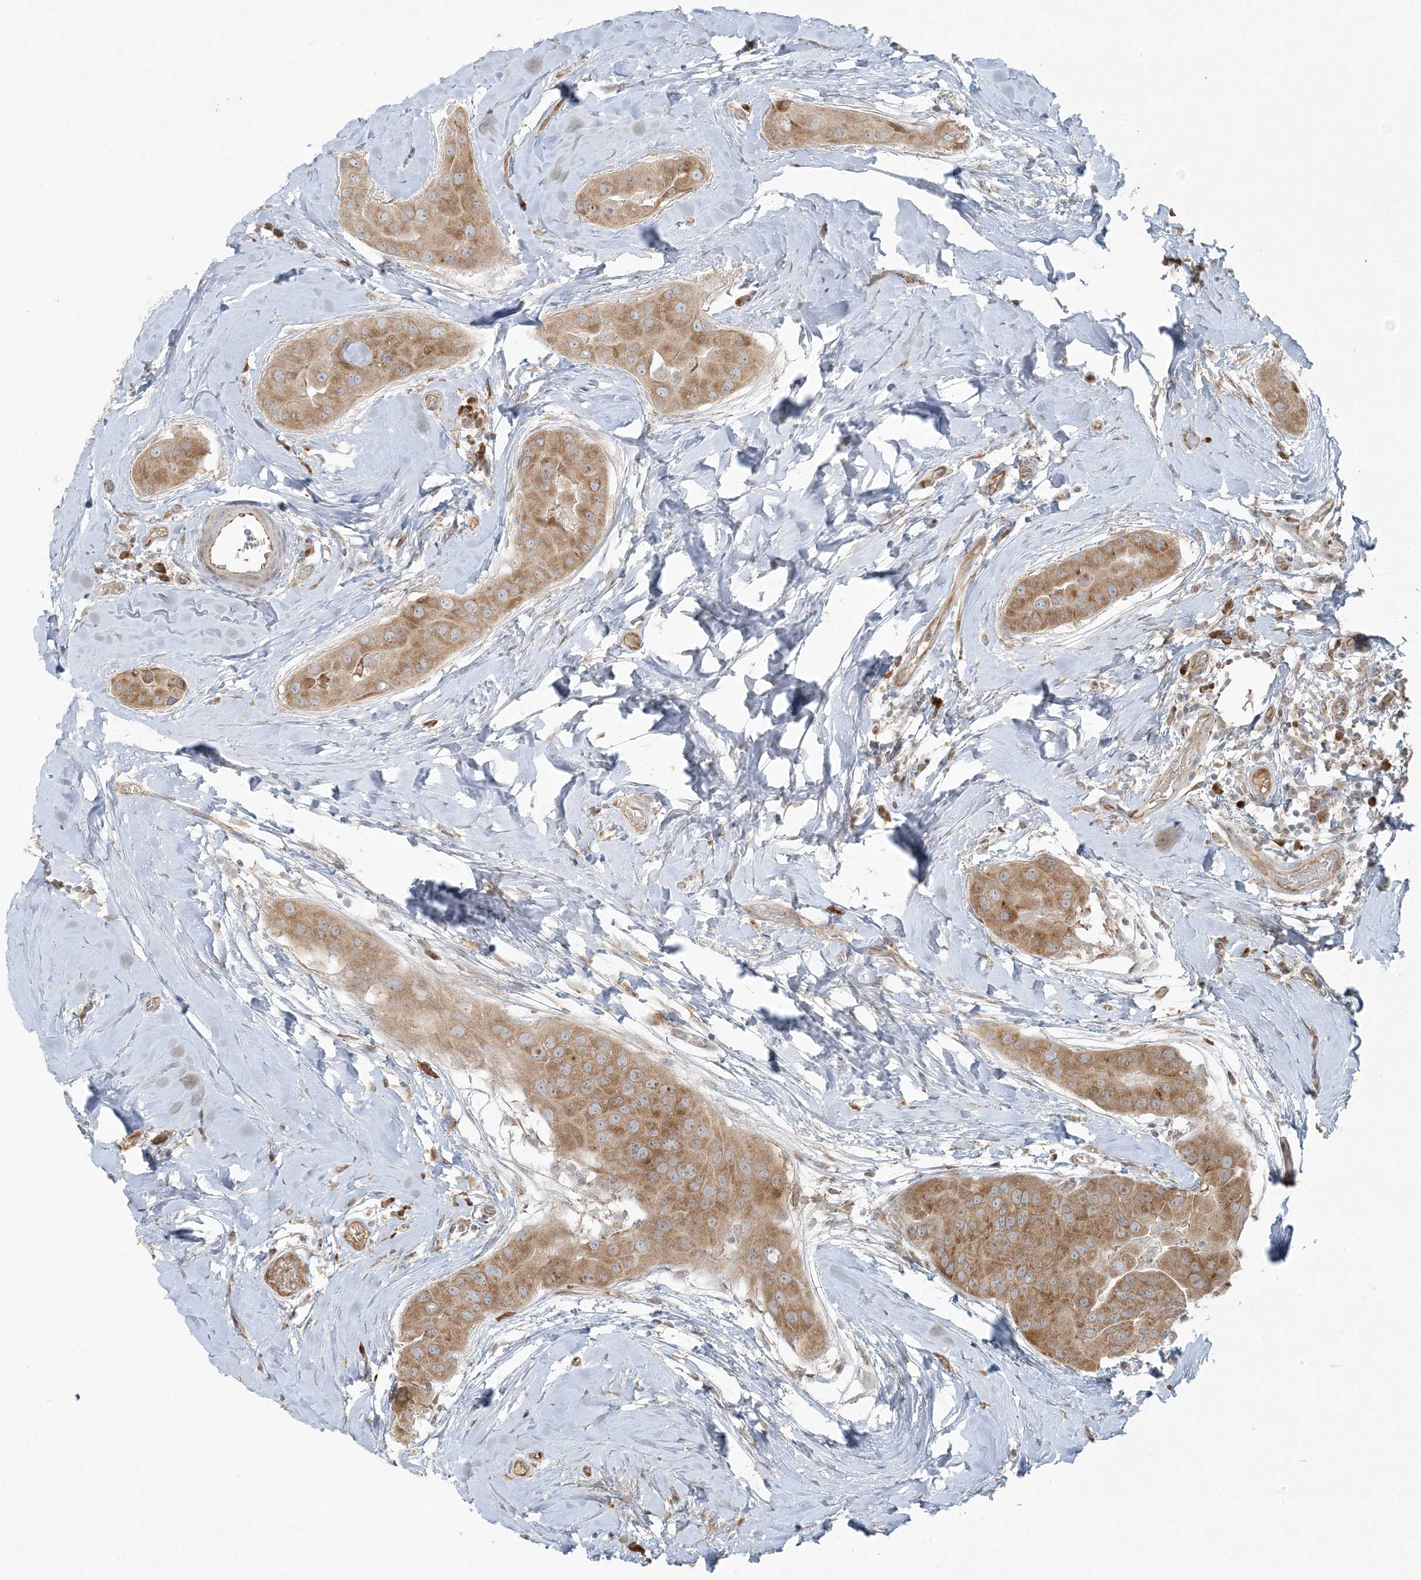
{"staining": {"intensity": "moderate", "quantity": ">75%", "location": "cytoplasmic/membranous"}, "tissue": "thyroid cancer", "cell_type": "Tumor cells", "image_type": "cancer", "snomed": [{"axis": "morphology", "description": "Papillary adenocarcinoma, NOS"}, {"axis": "topography", "description": "Thyroid gland"}], "caption": "IHC histopathology image of neoplastic tissue: thyroid cancer stained using immunohistochemistry (IHC) displays medium levels of moderate protein expression localized specifically in the cytoplasmic/membranous of tumor cells, appearing as a cytoplasmic/membranous brown color.", "gene": "ZNF263", "patient": {"sex": "male", "age": 33}}